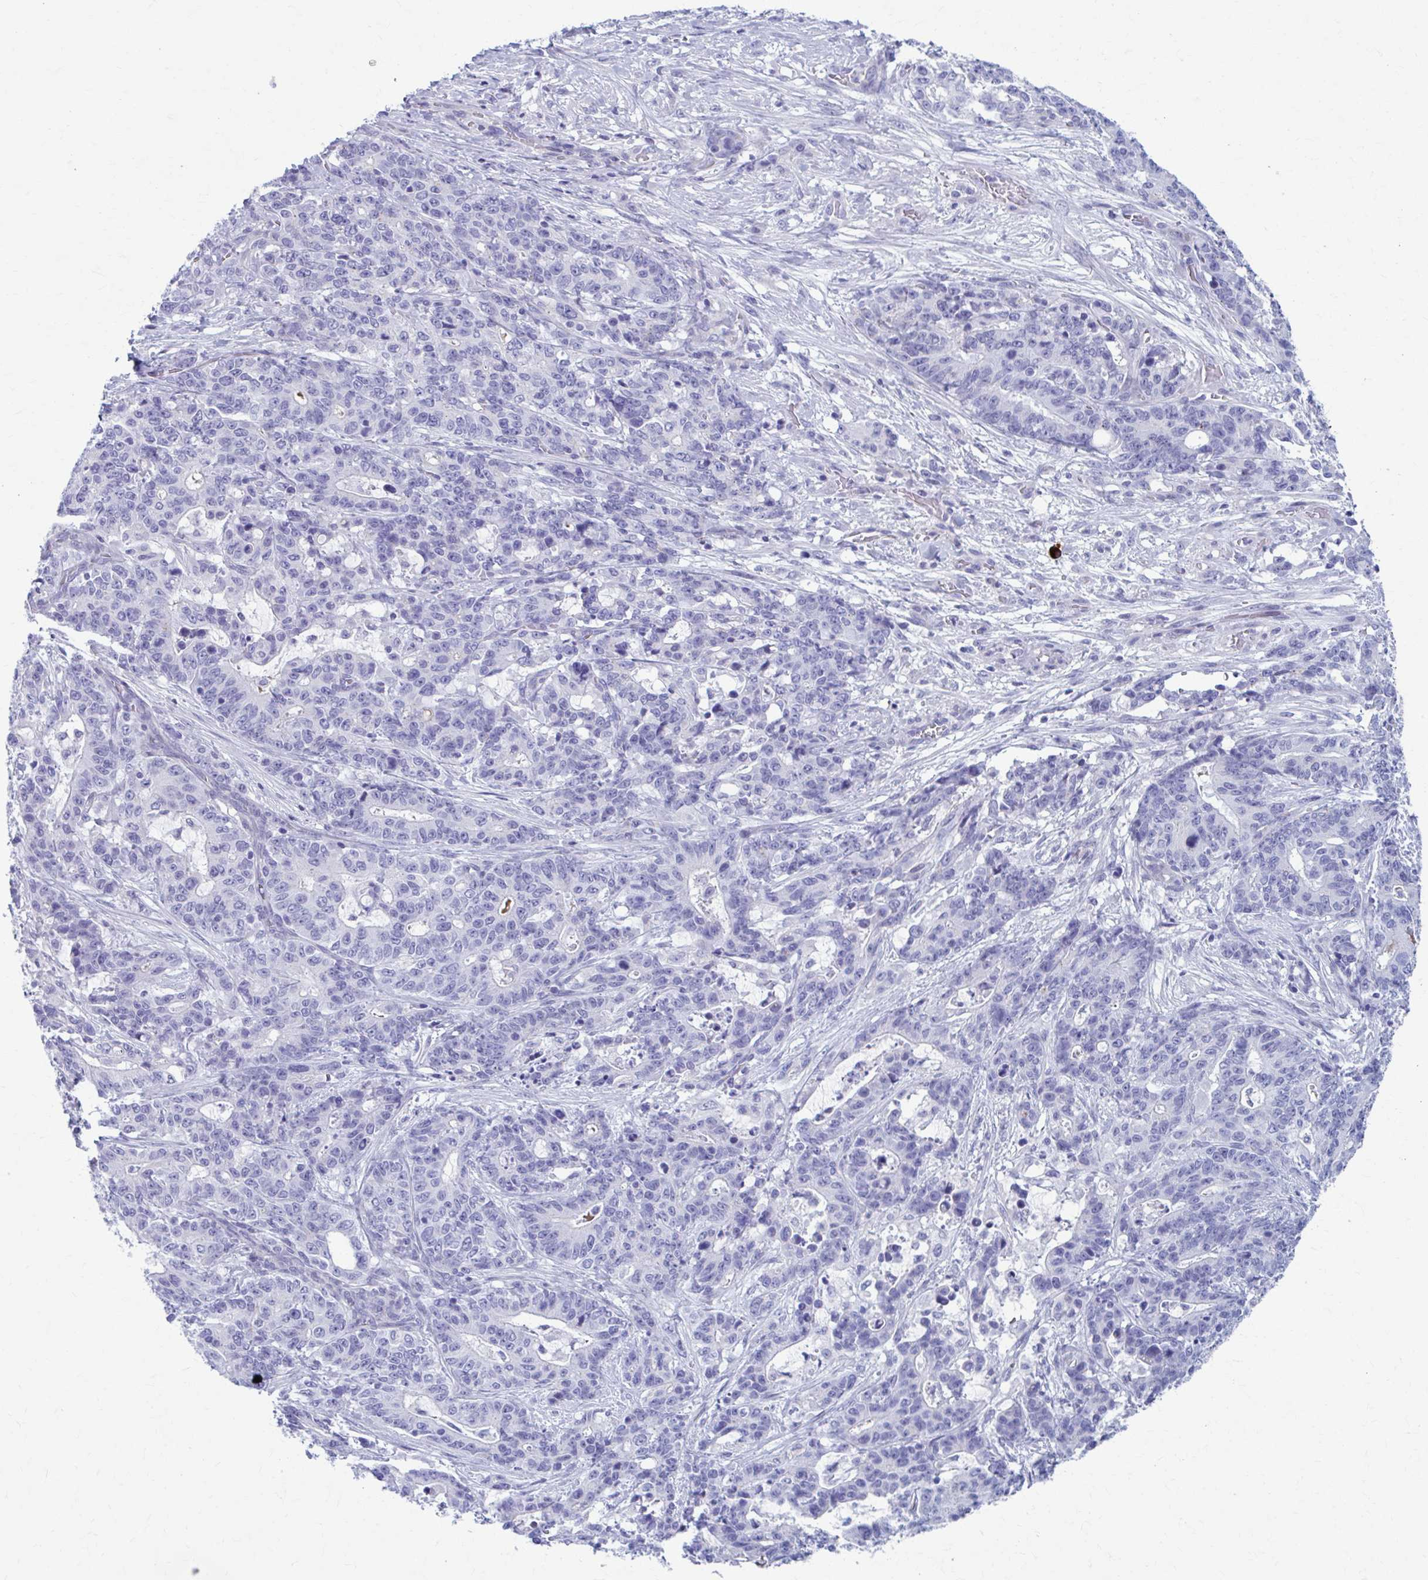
{"staining": {"intensity": "negative", "quantity": "none", "location": "none"}, "tissue": "stomach cancer", "cell_type": "Tumor cells", "image_type": "cancer", "snomed": [{"axis": "morphology", "description": "Normal tissue, NOS"}, {"axis": "morphology", "description": "Adenocarcinoma, NOS"}, {"axis": "topography", "description": "Stomach"}], "caption": "This is an immunohistochemistry histopathology image of human stomach cancer. There is no staining in tumor cells.", "gene": "C12orf71", "patient": {"sex": "female", "age": 64}}